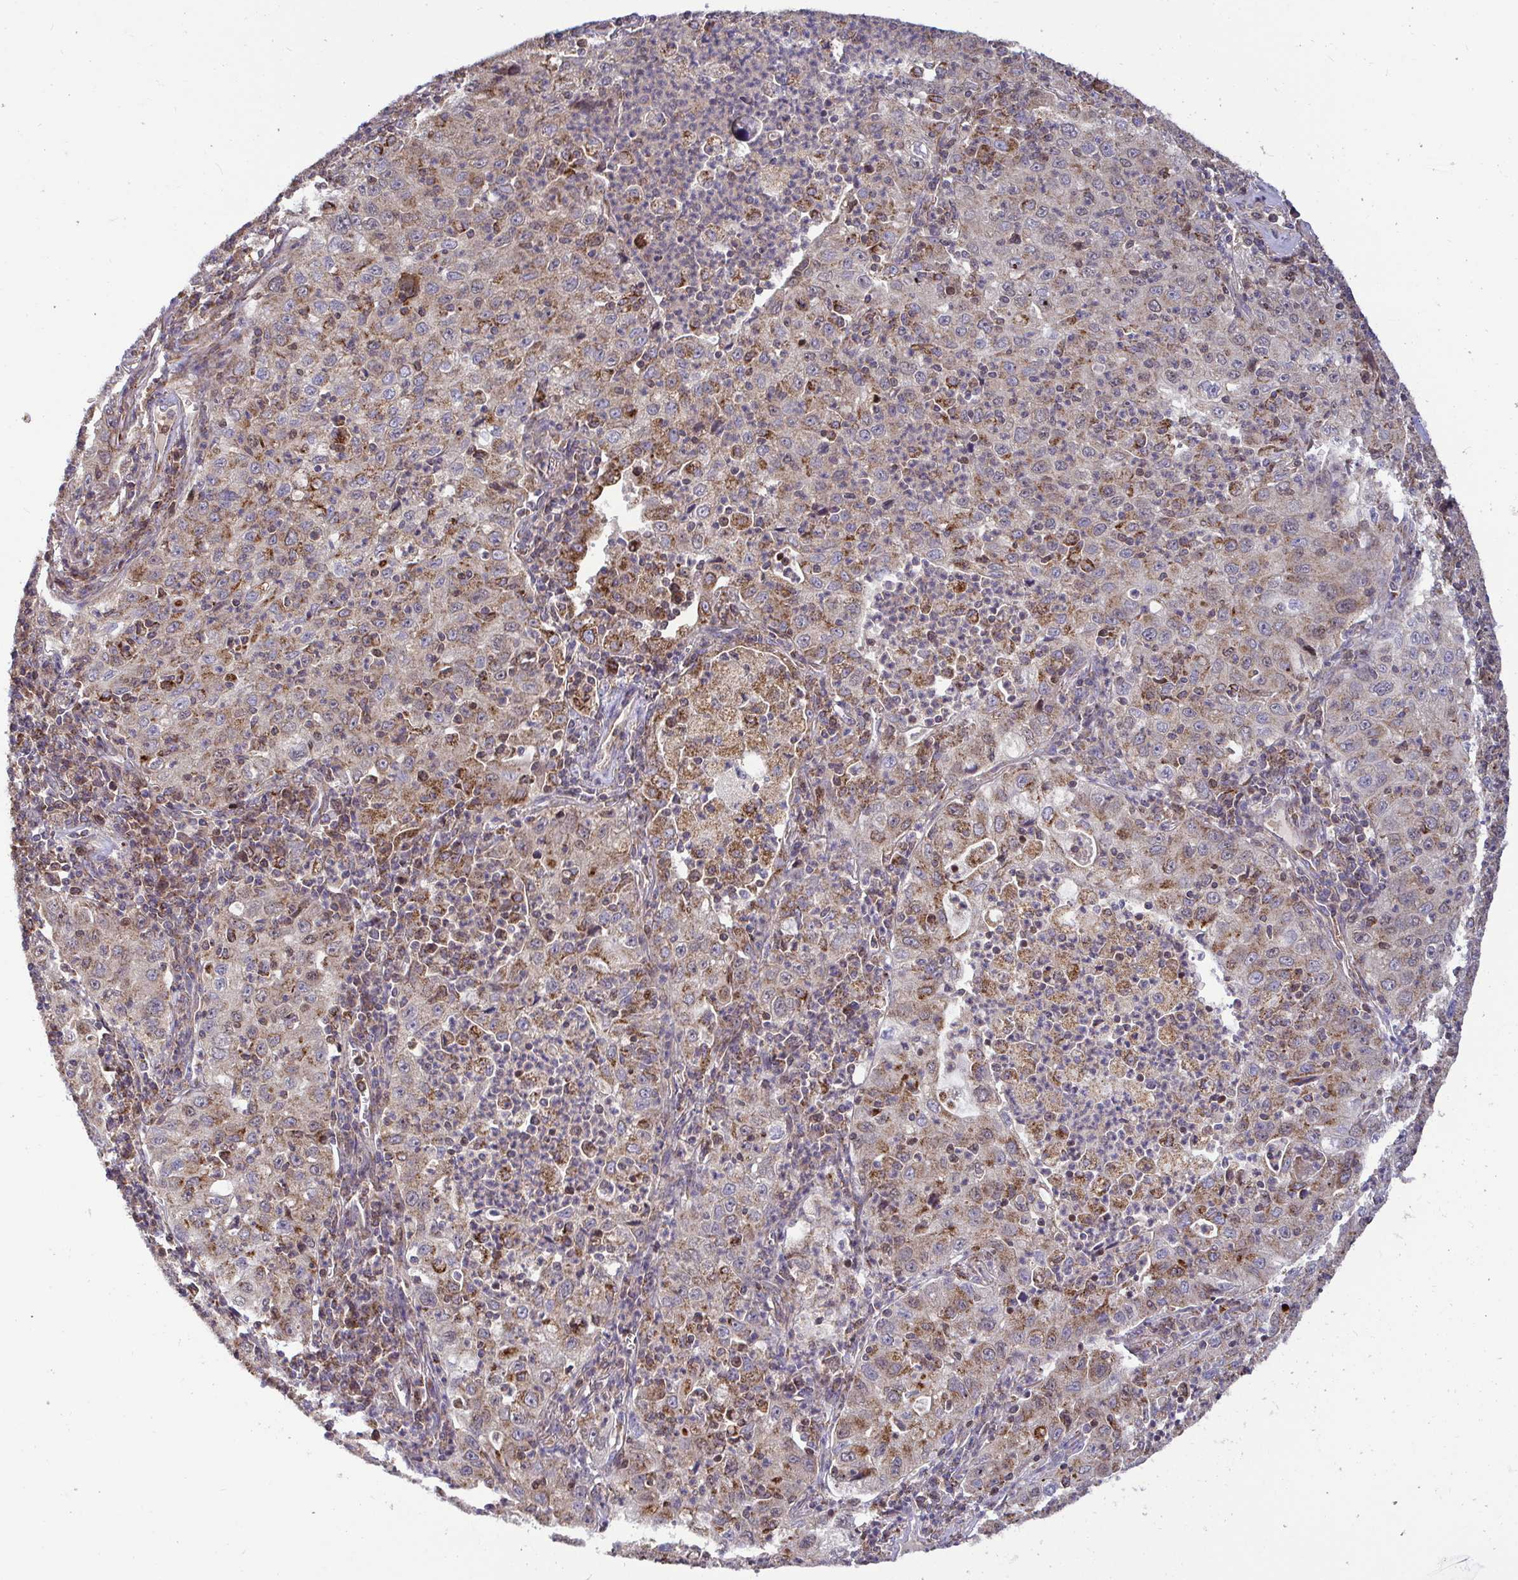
{"staining": {"intensity": "moderate", "quantity": "25%-75%", "location": "cytoplasmic/membranous"}, "tissue": "lung cancer", "cell_type": "Tumor cells", "image_type": "cancer", "snomed": [{"axis": "morphology", "description": "Squamous cell carcinoma, NOS"}, {"axis": "topography", "description": "Lung"}], "caption": "Immunohistochemistry (IHC) micrograph of human lung cancer stained for a protein (brown), which reveals medium levels of moderate cytoplasmic/membranous positivity in approximately 25%-75% of tumor cells.", "gene": "SPRY1", "patient": {"sex": "male", "age": 71}}